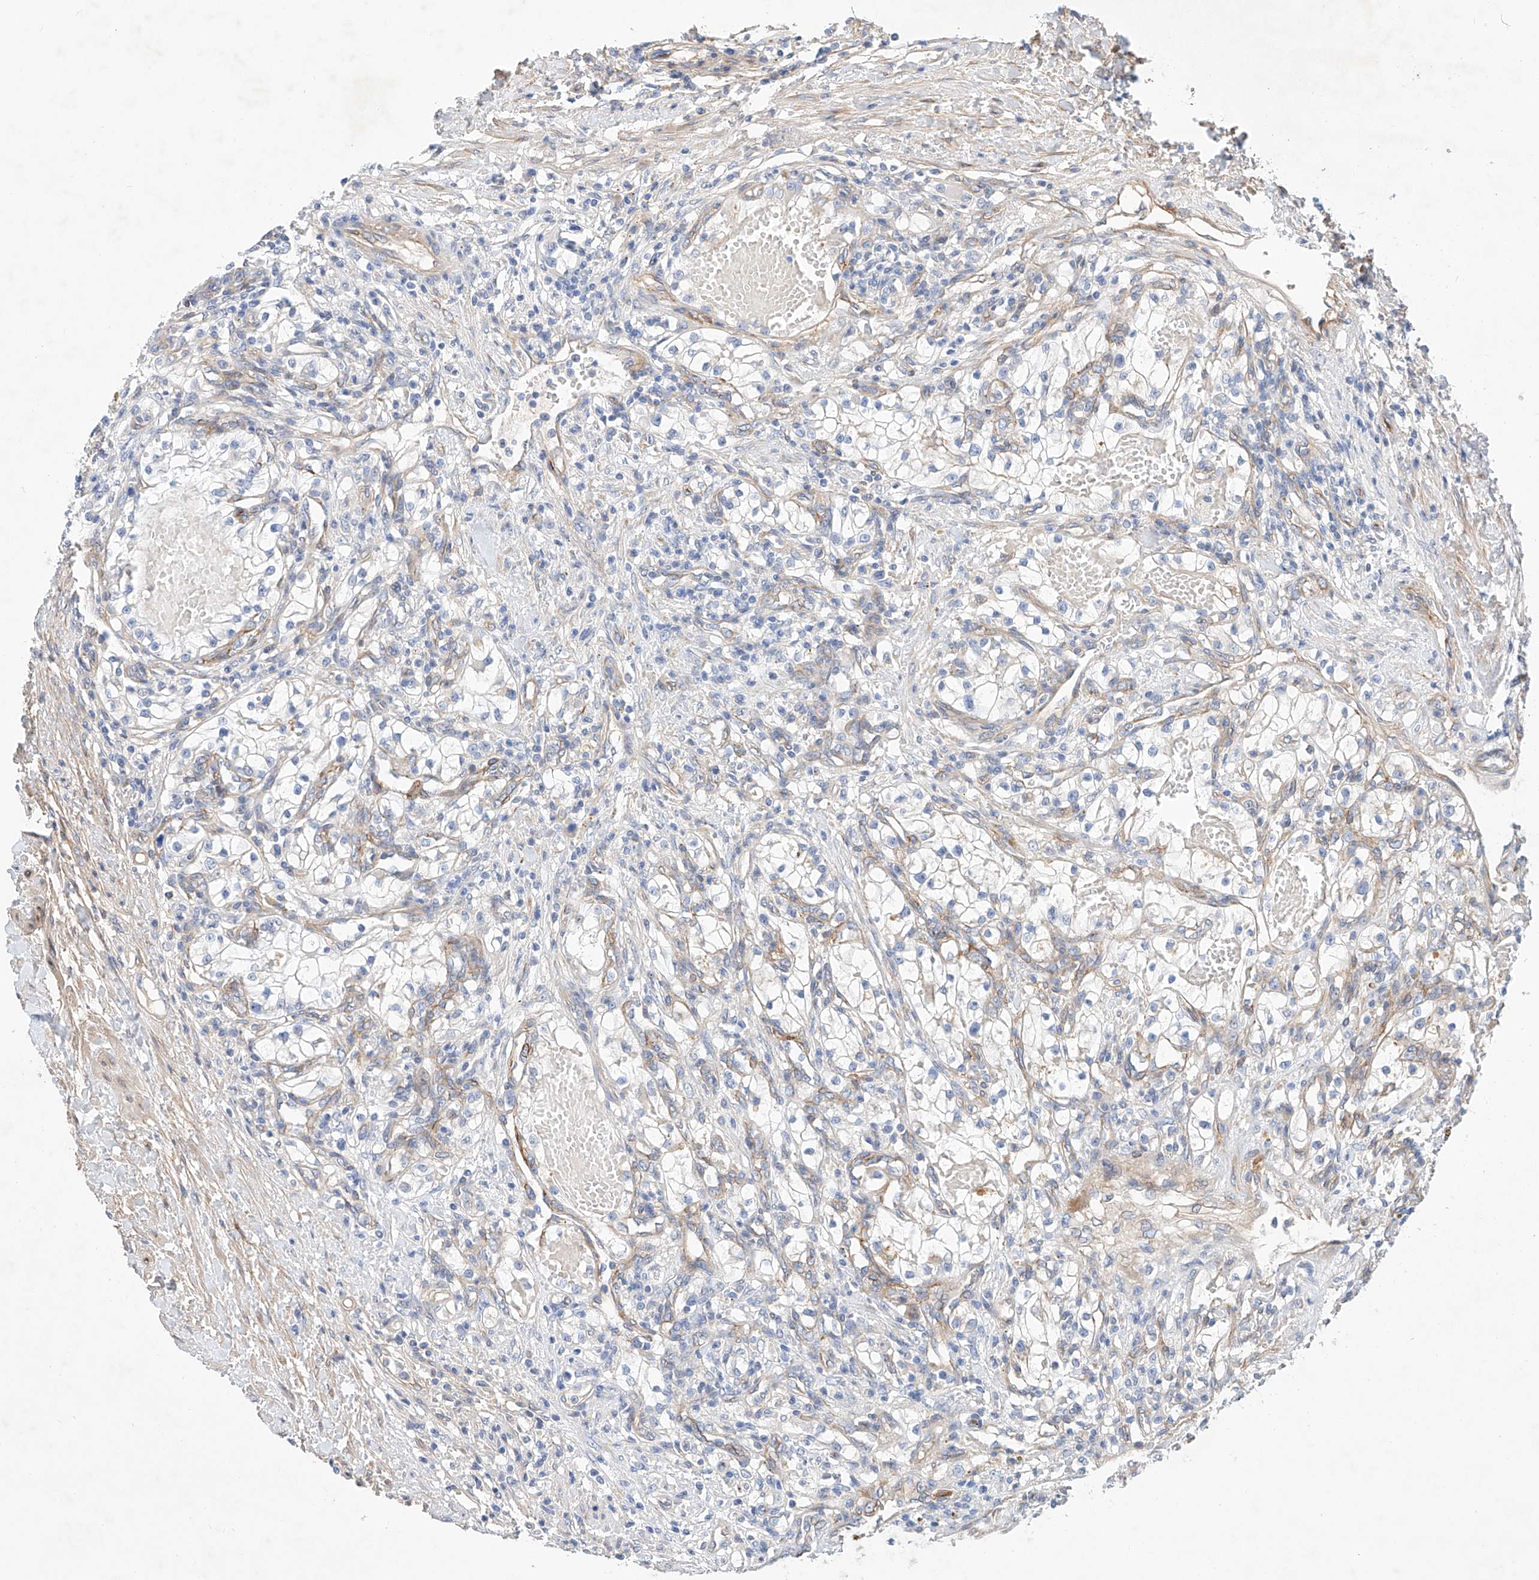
{"staining": {"intensity": "negative", "quantity": "none", "location": "none"}, "tissue": "renal cancer", "cell_type": "Tumor cells", "image_type": "cancer", "snomed": [{"axis": "morphology", "description": "Normal tissue, NOS"}, {"axis": "morphology", "description": "Adenocarcinoma, NOS"}, {"axis": "topography", "description": "Kidney"}], "caption": "Photomicrograph shows no significant protein expression in tumor cells of renal cancer (adenocarcinoma).", "gene": "SBSPON", "patient": {"sex": "male", "age": 68}}